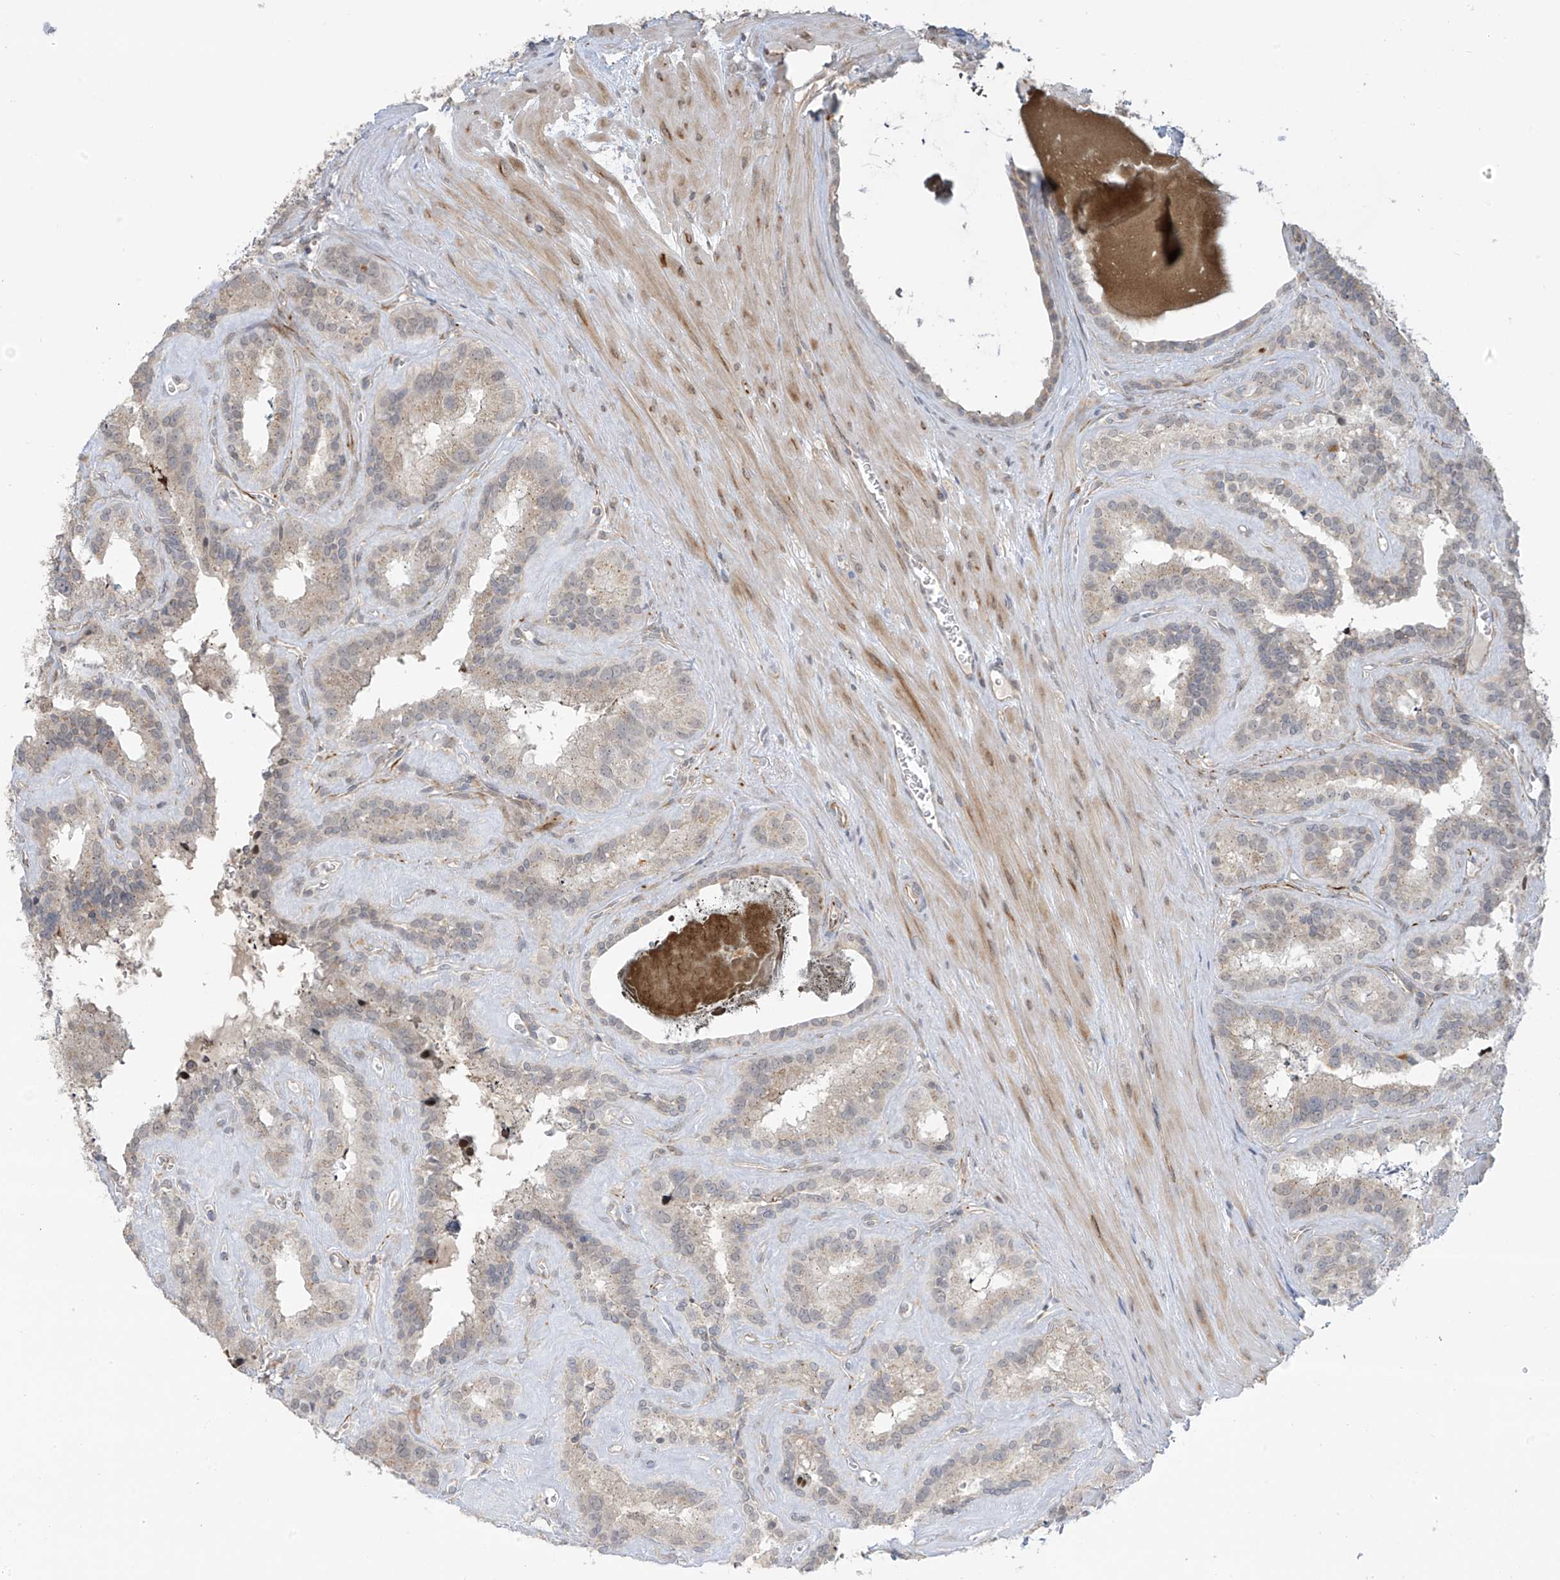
{"staining": {"intensity": "weak", "quantity": "<25%", "location": "cytoplasmic/membranous"}, "tissue": "seminal vesicle", "cell_type": "Glandular cells", "image_type": "normal", "snomed": [{"axis": "morphology", "description": "Normal tissue, NOS"}, {"axis": "topography", "description": "Prostate"}, {"axis": "topography", "description": "Seminal veicle"}], "caption": "Immunohistochemical staining of benign human seminal vesicle shows no significant positivity in glandular cells. Nuclei are stained in blue.", "gene": "HS6ST2", "patient": {"sex": "male", "age": 59}}